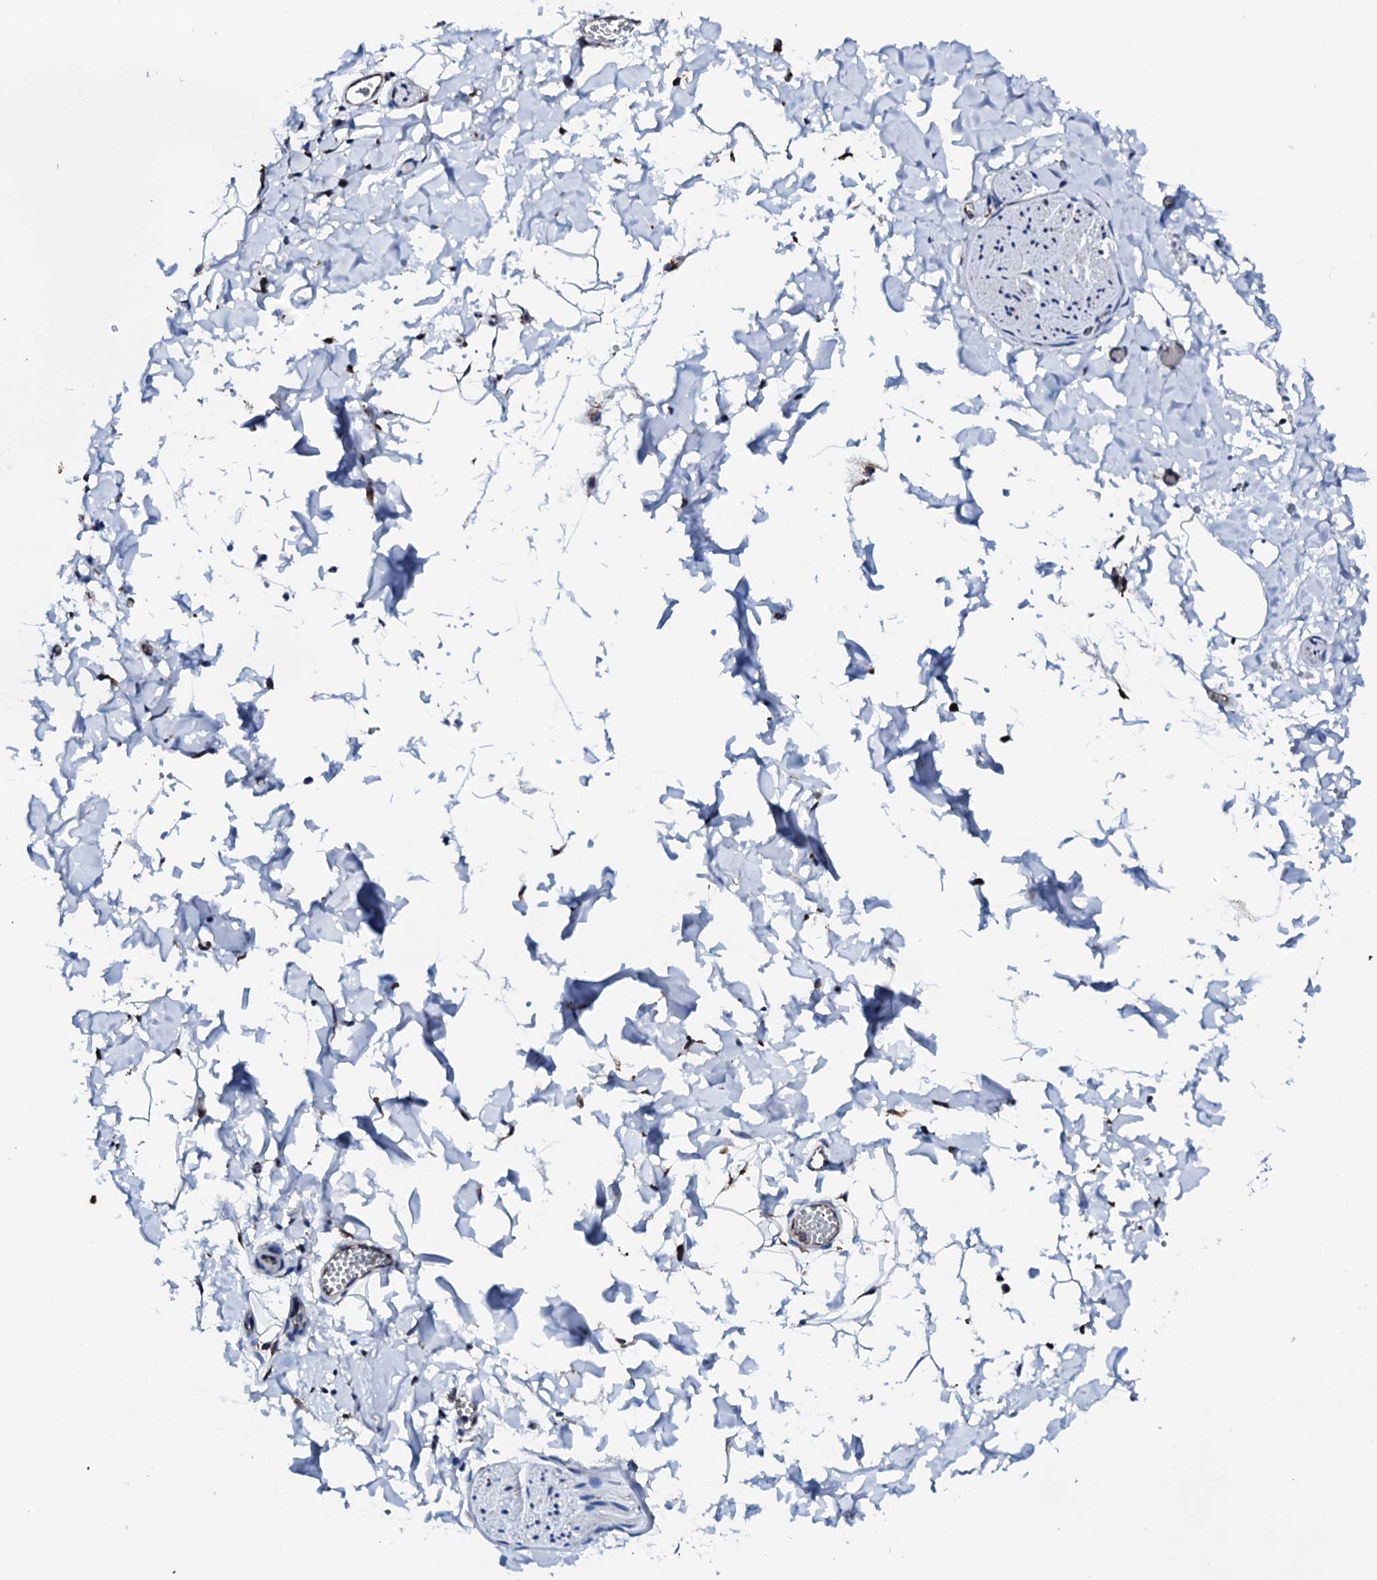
{"staining": {"intensity": "negative", "quantity": "none", "location": "none"}, "tissue": "adipose tissue", "cell_type": "Adipocytes", "image_type": "normal", "snomed": [{"axis": "morphology", "description": "Normal tissue, NOS"}, {"axis": "topography", "description": "Gallbladder"}, {"axis": "topography", "description": "Peripheral nerve tissue"}], "caption": "This is a micrograph of immunohistochemistry (IHC) staining of normal adipose tissue, which shows no expression in adipocytes.", "gene": "AMDHD1", "patient": {"sex": "male", "age": 38}}